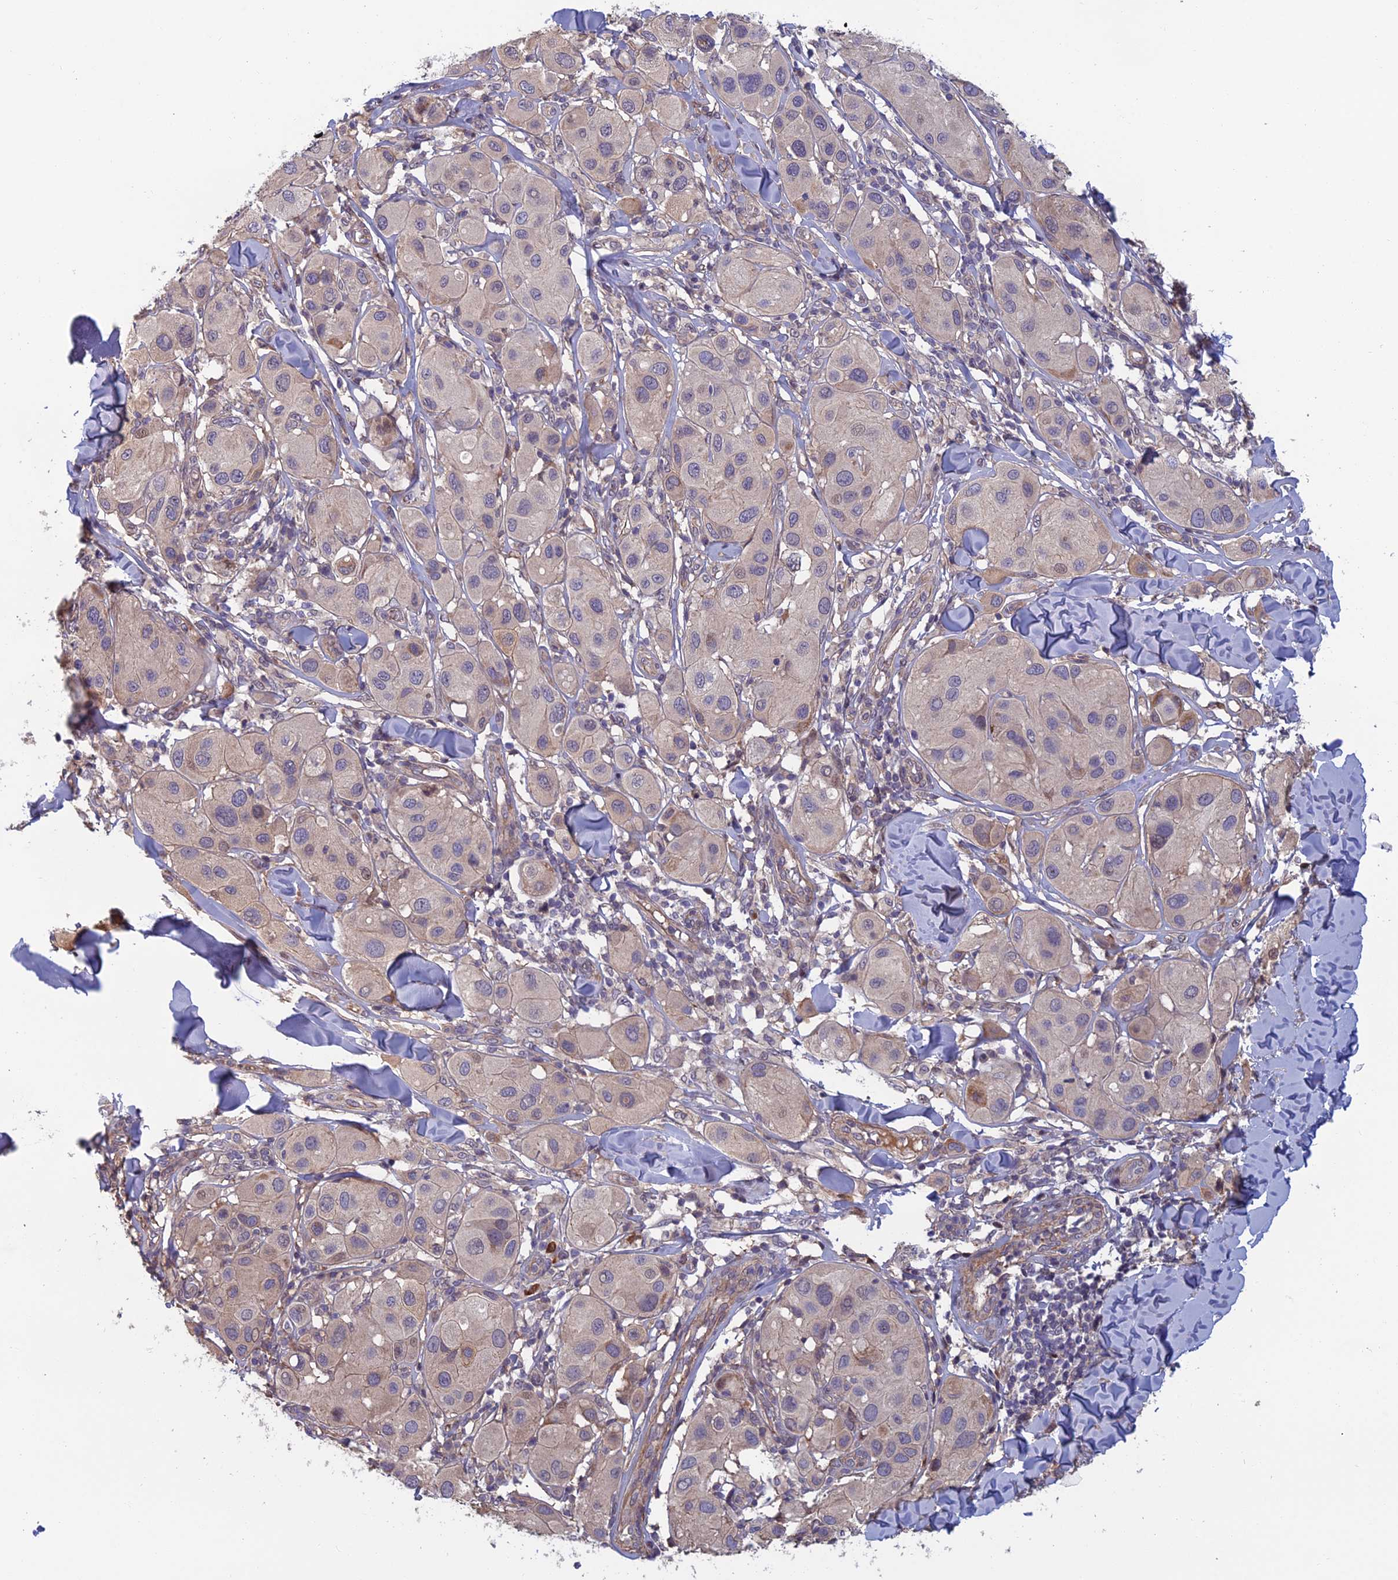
{"staining": {"intensity": "negative", "quantity": "none", "location": "none"}, "tissue": "melanoma", "cell_type": "Tumor cells", "image_type": "cancer", "snomed": [{"axis": "morphology", "description": "Malignant melanoma, Metastatic site"}, {"axis": "topography", "description": "Skin"}], "caption": "This is an immunohistochemistry image of malignant melanoma (metastatic site). There is no expression in tumor cells.", "gene": "CCDC183", "patient": {"sex": "male", "age": 41}}